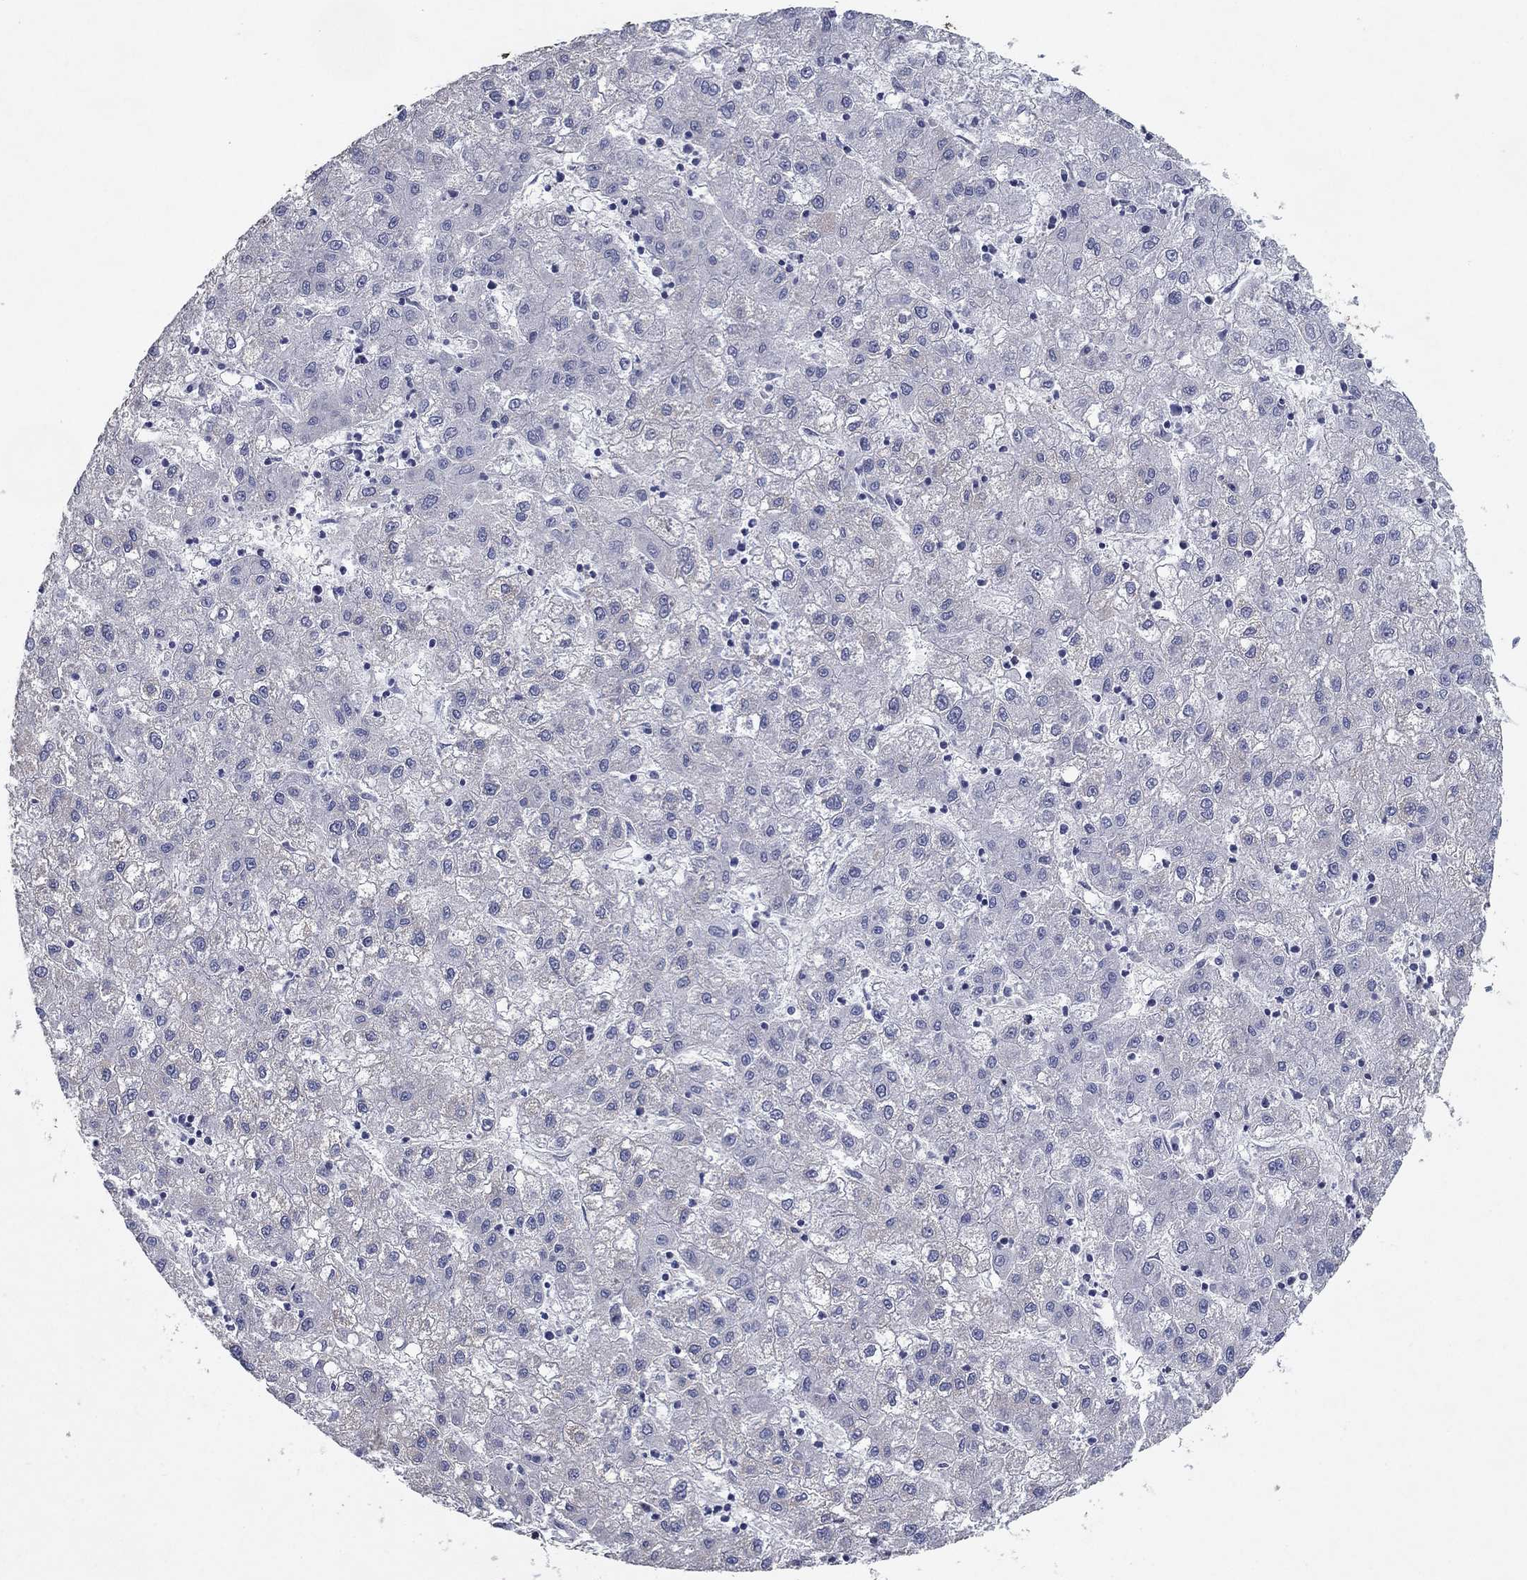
{"staining": {"intensity": "negative", "quantity": "none", "location": "none"}, "tissue": "liver cancer", "cell_type": "Tumor cells", "image_type": "cancer", "snomed": [{"axis": "morphology", "description": "Carcinoma, Hepatocellular, NOS"}, {"axis": "topography", "description": "Liver"}], "caption": "Immunohistochemical staining of human hepatocellular carcinoma (liver) exhibits no significant expression in tumor cells. (DAB immunohistochemistry with hematoxylin counter stain).", "gene": "PTGDS", "patient": {"sex": "male", "age": 72}}